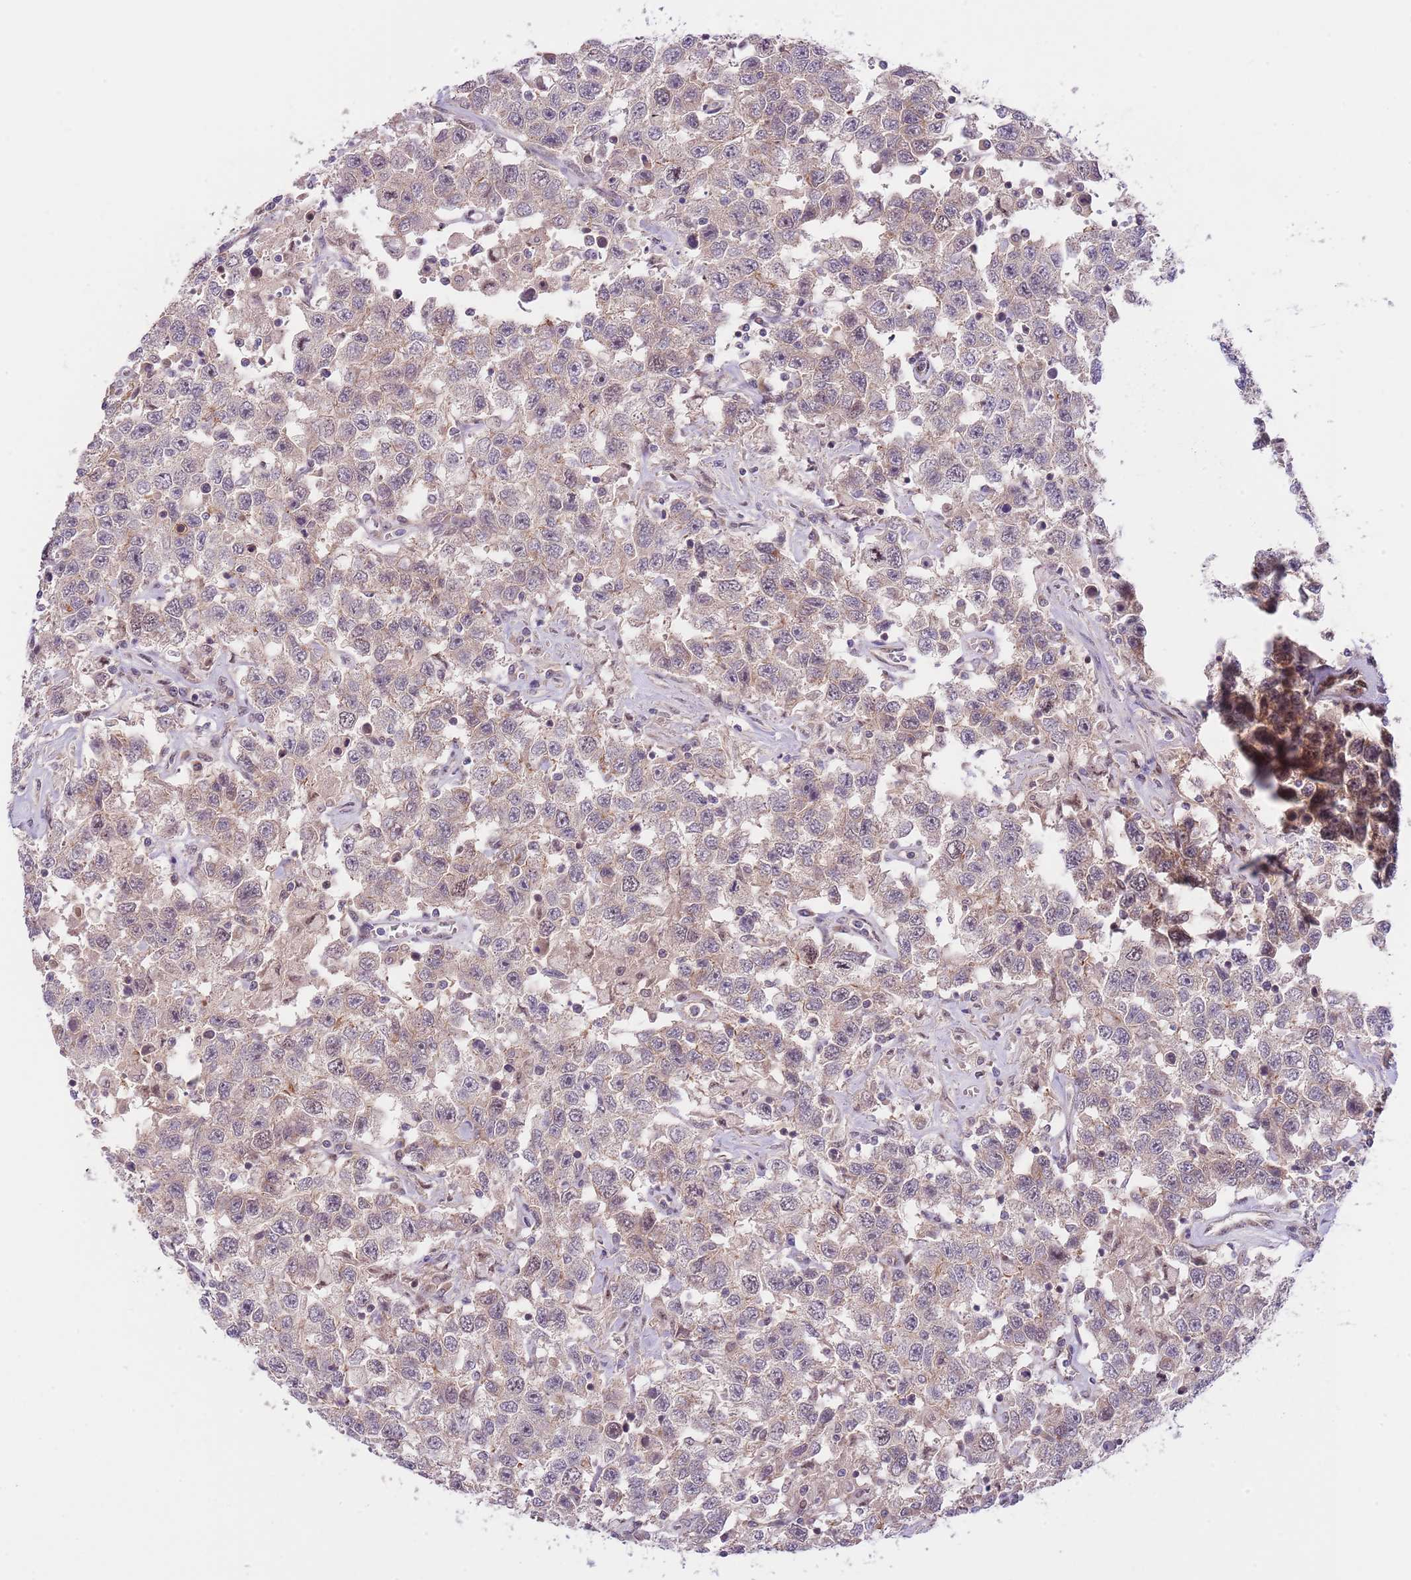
{"staining": {"intensity": "negative", "quantity": "none", "location": "none"}, "tissue": "testis cancer", "cell_type": "Tumor cells", "image_type": "cancer", "snomed": [{"axis": "morphology", "description": "Seminoma, NOS"}, {"axis": "topography", "description": "Testis"}], "caption": "A histopathology image of testis seminoma stained for a protein demonstrates no brown staining in tumor cells.", "gene": "PRR16", "patient": {"sex": "male", "age": 41}}